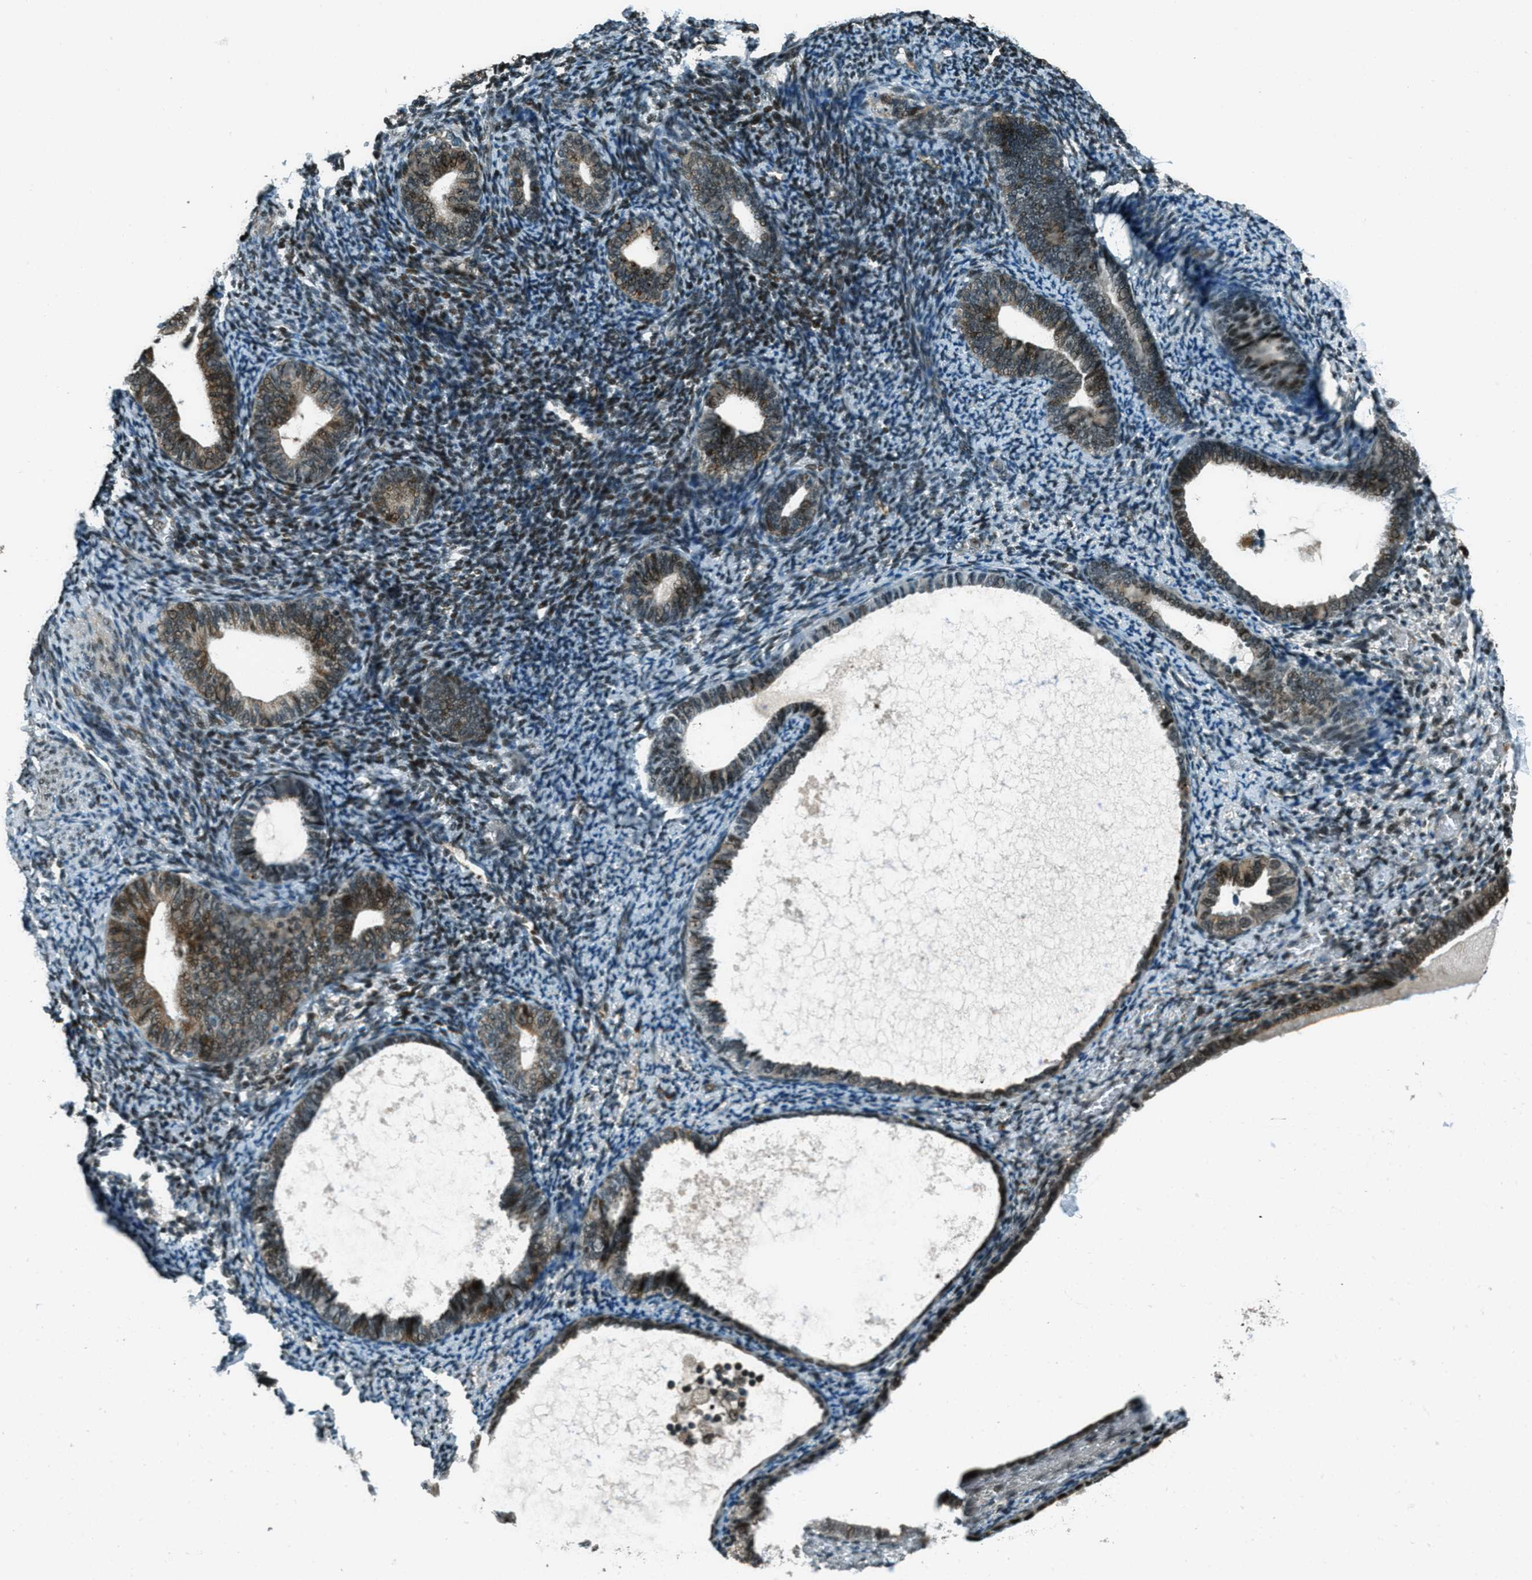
{"staining": {"intensity": "strong", "quantity": "25%-75%", "location": "nuclear"}, "tissue": "endometrium", "cell_type": "Cells in endometrial stroma", "image_type": "normal", "snomed": [{"axis": "morphology", "description": "Normal tissue, NOS"}, {"axis": "topography", "description": "Endometrium"}], "caption": "IHC of unremarkable endometrium reveals high levels of strong nuclear staining in about 25%-75% of cells in endometrial stroma. (DAB (3,3'-diaminobenzidine) = brown stain, brightfield microscopy at high magnification).", "gene": "TARDBP", "patient": {"sex": "female", "age": 66}}